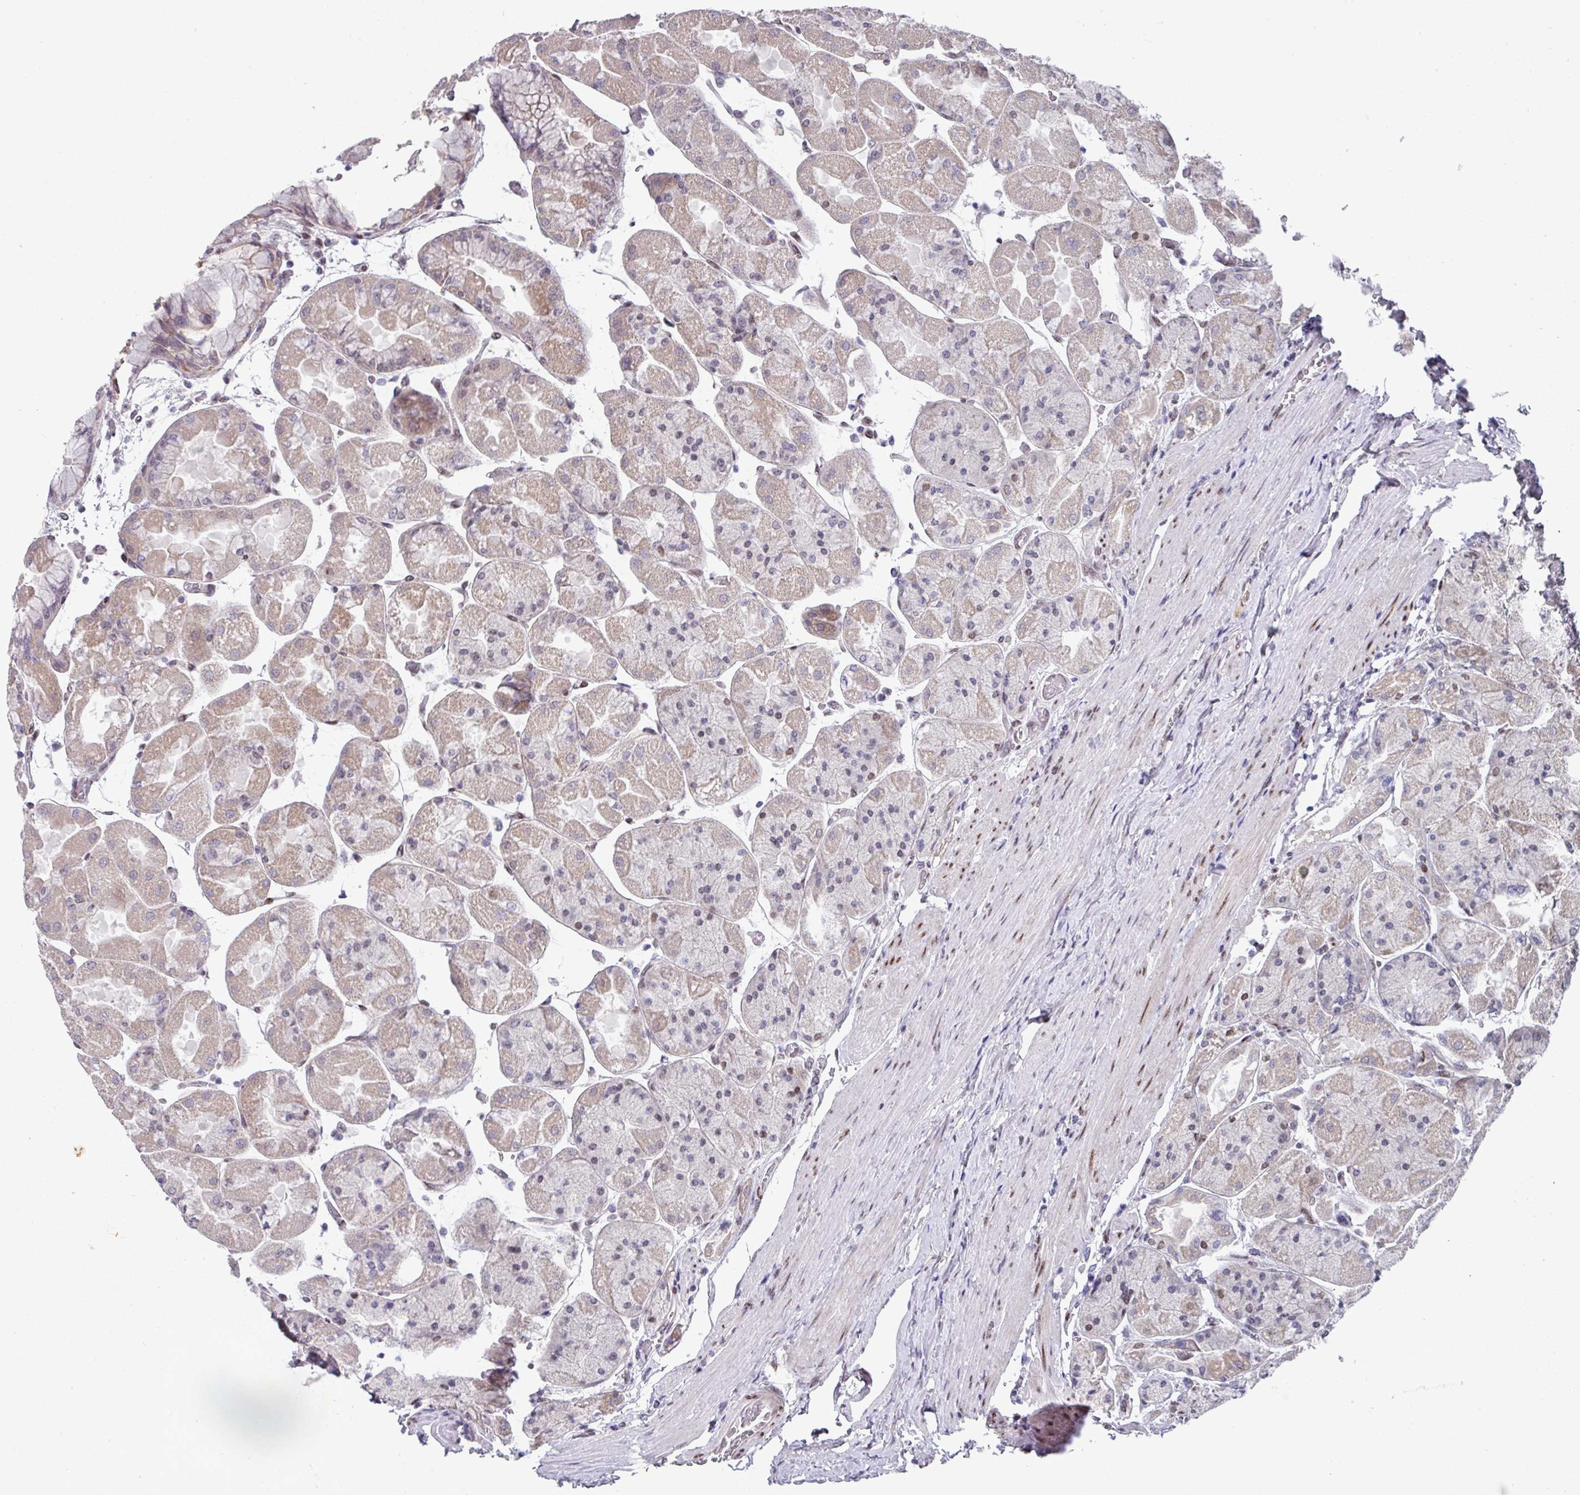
{"staining": {"intensity": "moderate", "quantity": "<25%", "location": "cytoplasmic/membranous,nuclear"}, "tissue": "stomach", "cell_type": "Glandular cells", "image_type": "normal", "snomed": [{"axis": "morphology", "description": "Normal tissue, NOS"}, {"axis": "topography", "description": "Stomach"}], "caption": "Glandular cells show moderate cytoplasmic/membranous,nuclear staining in about <25% of cells in normal stomach.", "gene": "CBX7", "patient": {"sex": "female", "age": 61}}